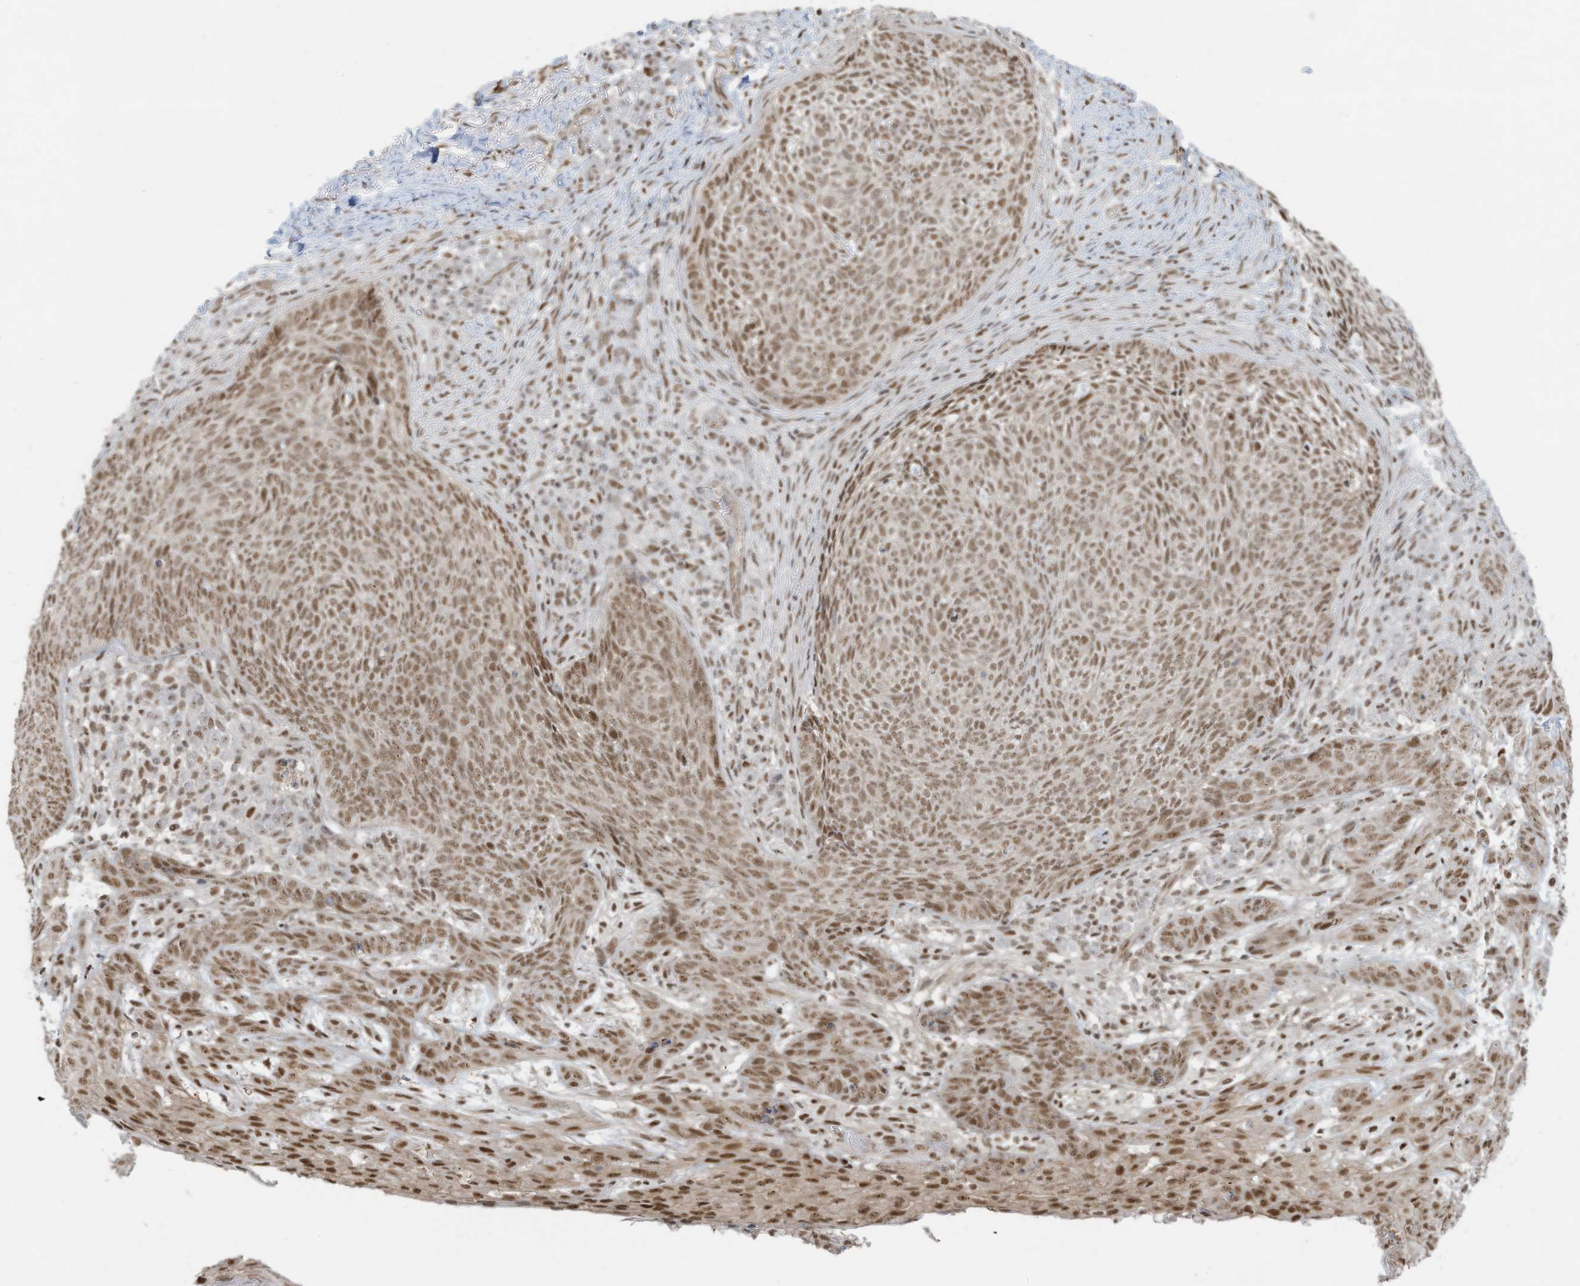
{"staining": {"intensity": "moderate", "quantity": ">75%", "location": "nuclear"}, "tissue": "skin cancer", "cell_type": "Tumor cells", "image_type": "cancer", "snomed": [{"axis": "morphology", "description": "Basal cell carcinoma"}, {"axis": "topography", "description": "Skin"}], "caption": "Skin cancer stained with DAB (3,3'-diaminobenzidine) immunohistochemistry (IHC) displays medium levels of moderate nuclear staining in approximately >75% of tumor cells.", "gene": "DBR1", "patient": {"sex": "male", "age": 85}}